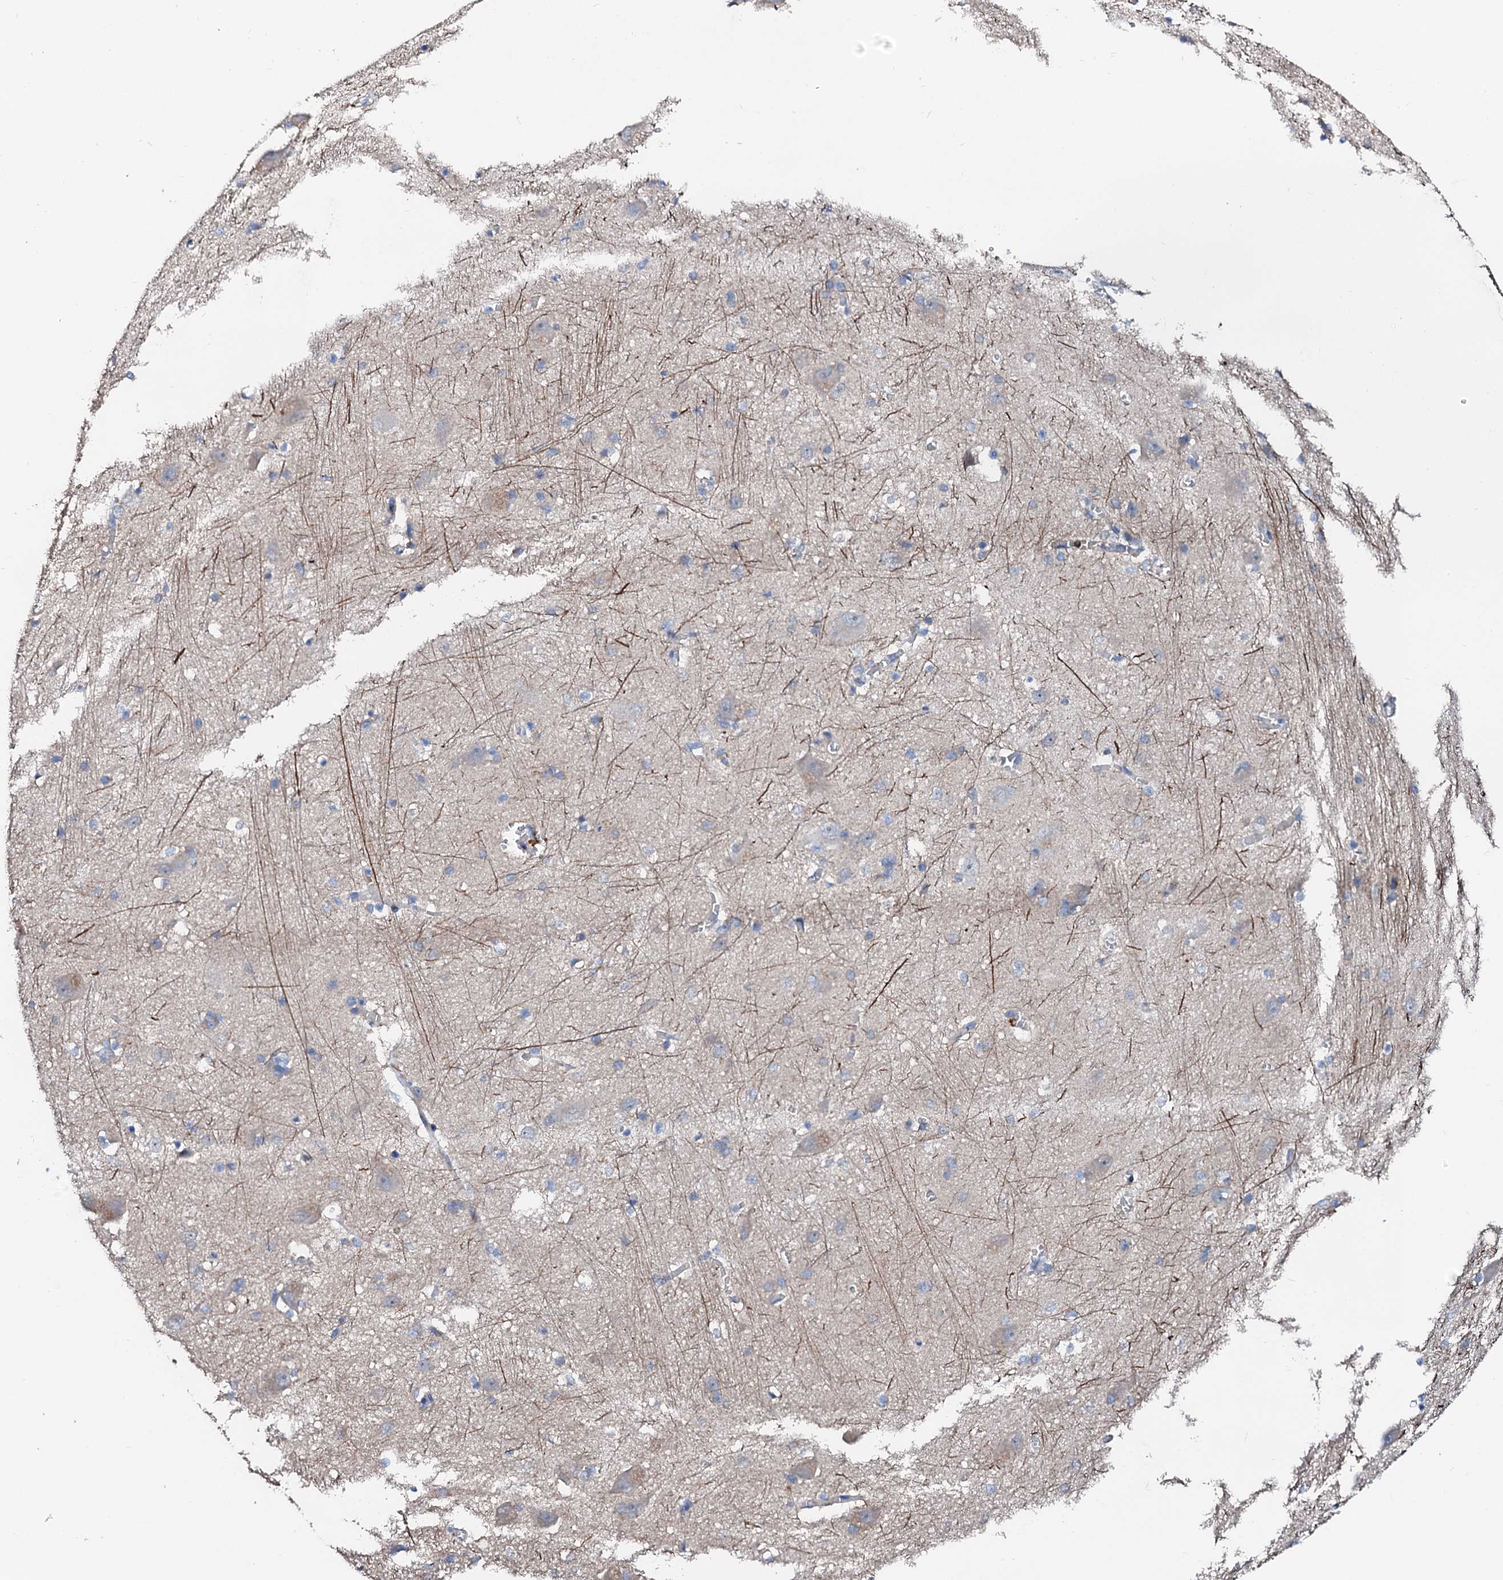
{"staining": {"intensity": "negative", "quantity": "none", "location": "none"}, "tissue": "caudate", "cell_type": "Glial cells", "image_type": "normal", "snomed": [{"axis": "morphology", "description": "Normal tissue, NOS"}, {"axis": "topography", "description": "Lateral ventricle wall"}], "caption": "The micrograph reveals no significant expression in glial cells of caudate.", "gene": "SLC10A7", "patient": {"sex": "male", "age": 37}}